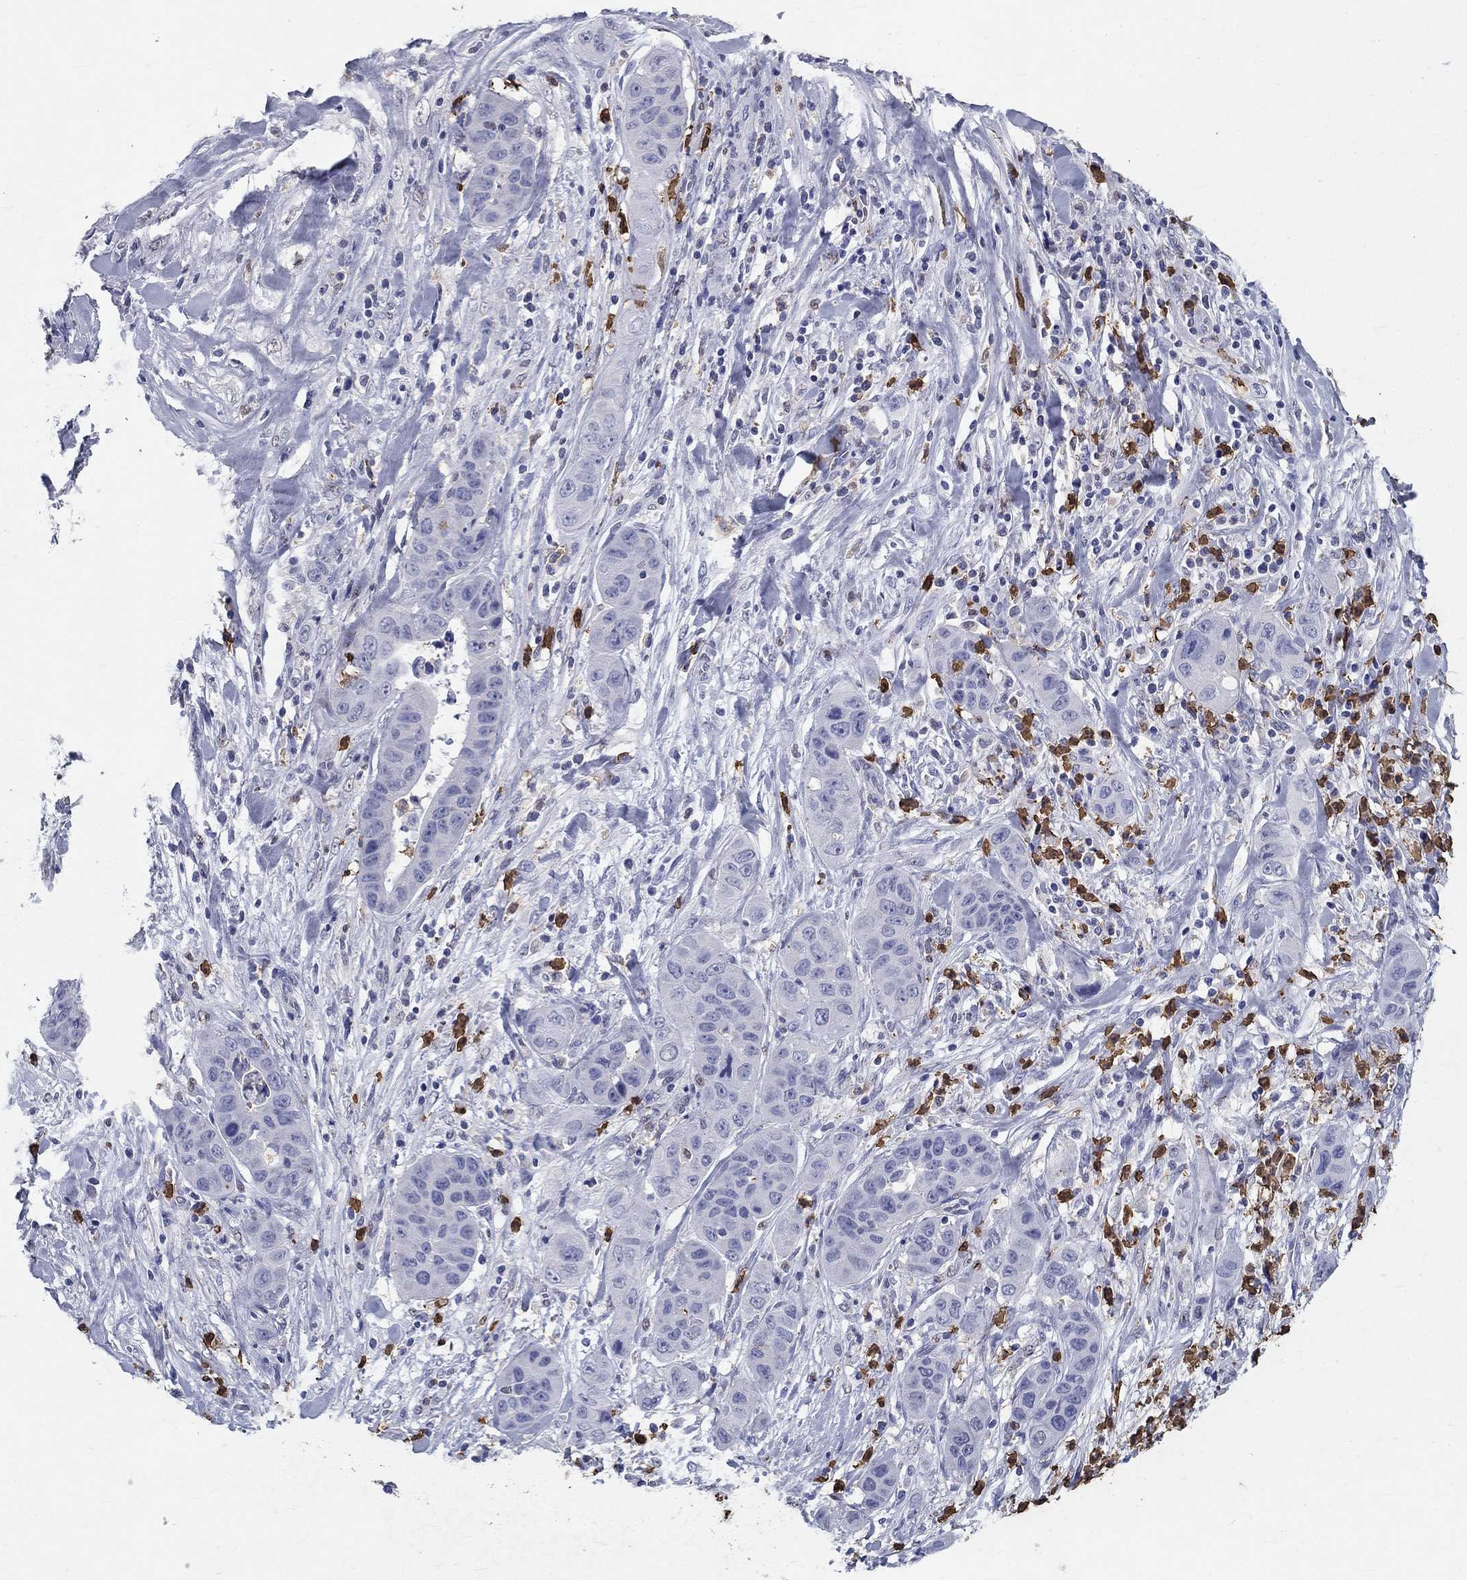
{"staining": {"intensity": "negative", "quantity": "none", "location": "none"}, "tissue": "liver cancer", "cell_type": "Tumor cells", "image_type": "cancer", "snomed": [{"axis": "morphology", "description": "Cholangiocarcinoma"}, {"axis": "topography", "description": "Liver"}], "caption": "Photomicrograph shows no significant protein expression in tumor cells of liver cholangiocarcinoma.", "gene": "IGSF8", "patient": {"sex": "female", "age": 52}}